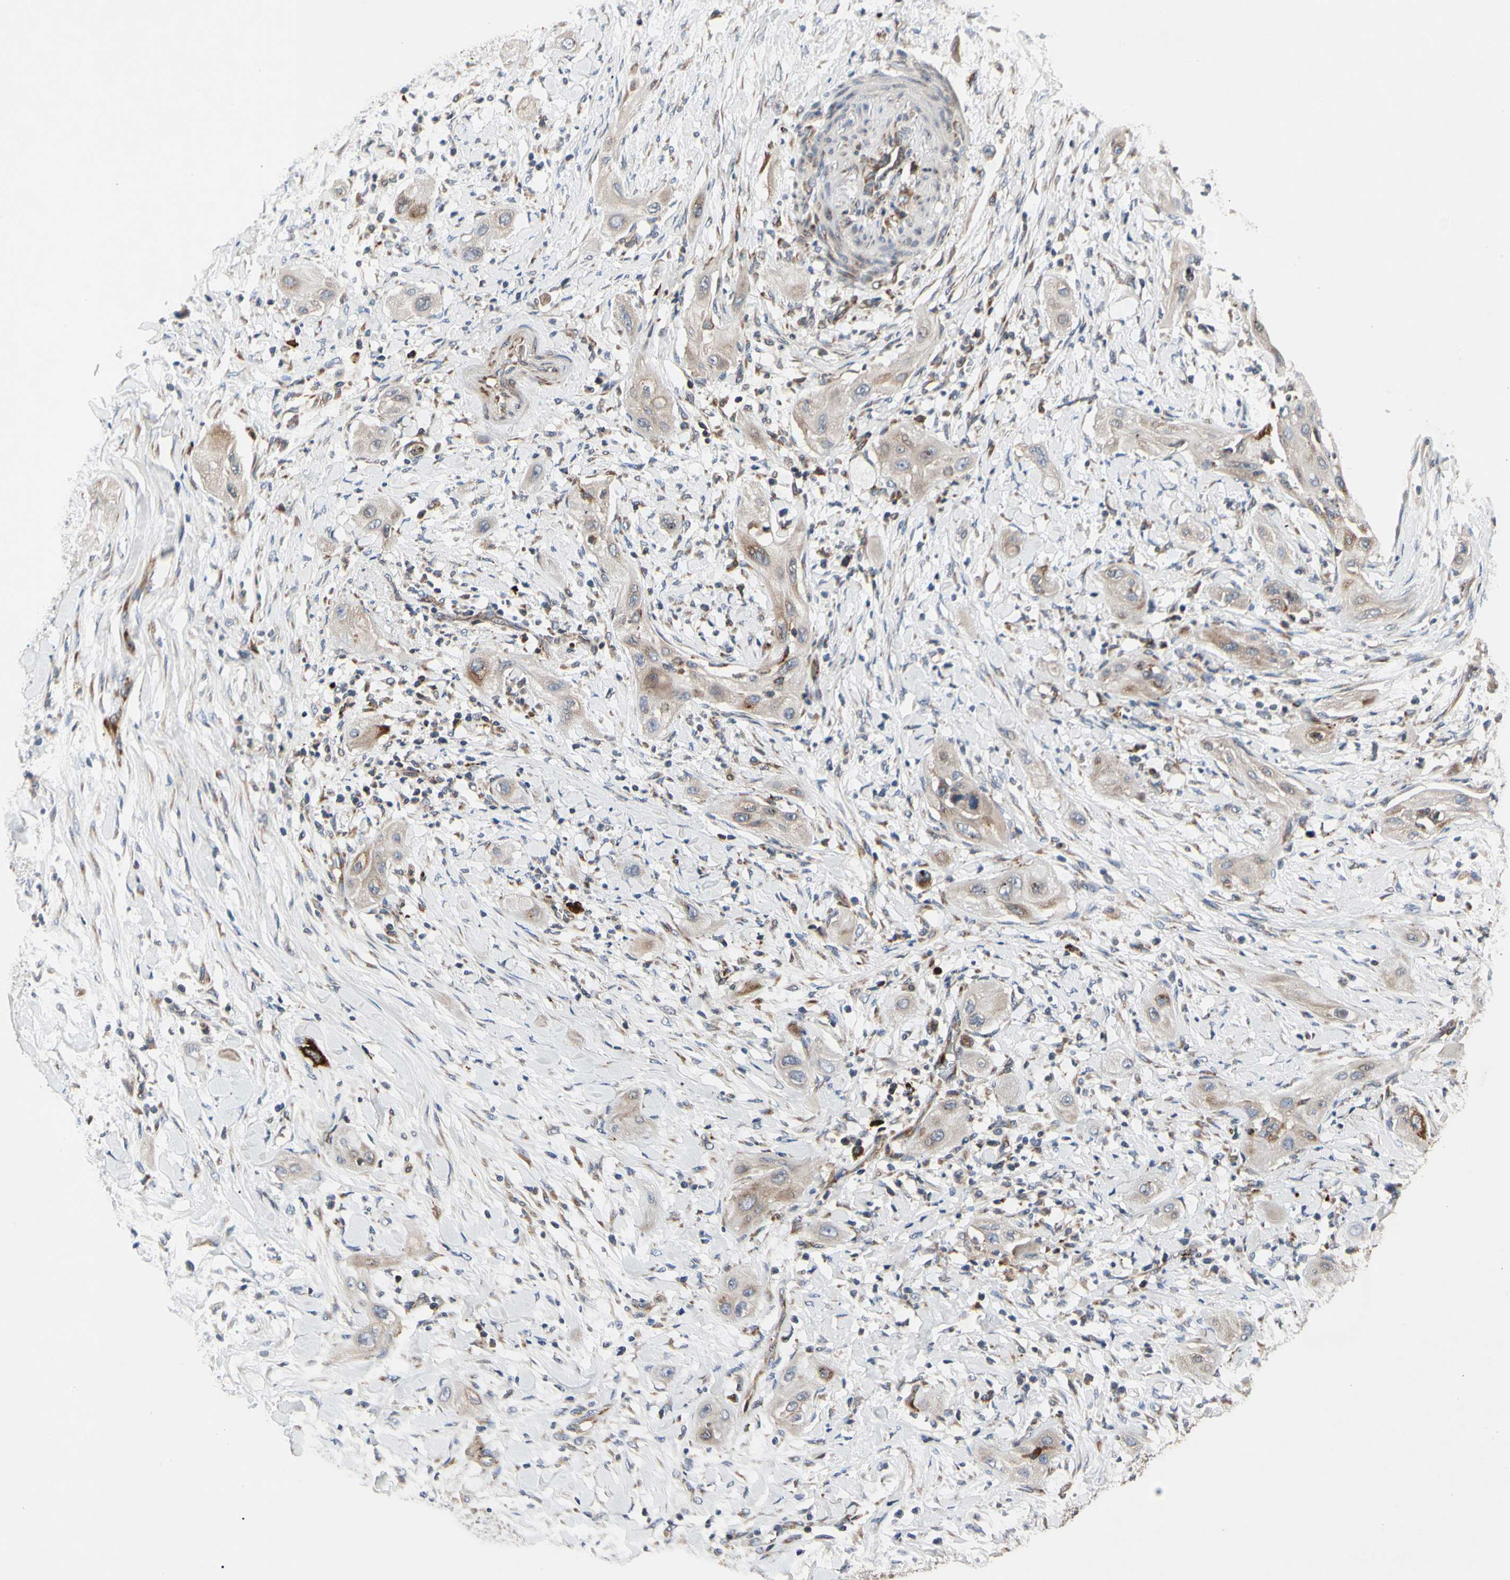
{"staining": {"intensity": "weak", "quantity": ">75%", "location": "cytoplasmic/membranous"}, "tissue": "lung cancer", "cell_type": "Tumor cells", "image_type": "cancer", "snomed": [{"axis": "morphology", "description": "Squamous cell carcinoma, NOS"}, {"axis": "topography", "description": "Lung"}], "caption": "This photomicrograph exhibits IHC staining of human lung squamous cell carcinoma, with low weak cytoplasmic/membranous expression in approximately >75% of tumor cells.", "gene": "MMEL1", "patient": {"sex": "female", "age": 47}}